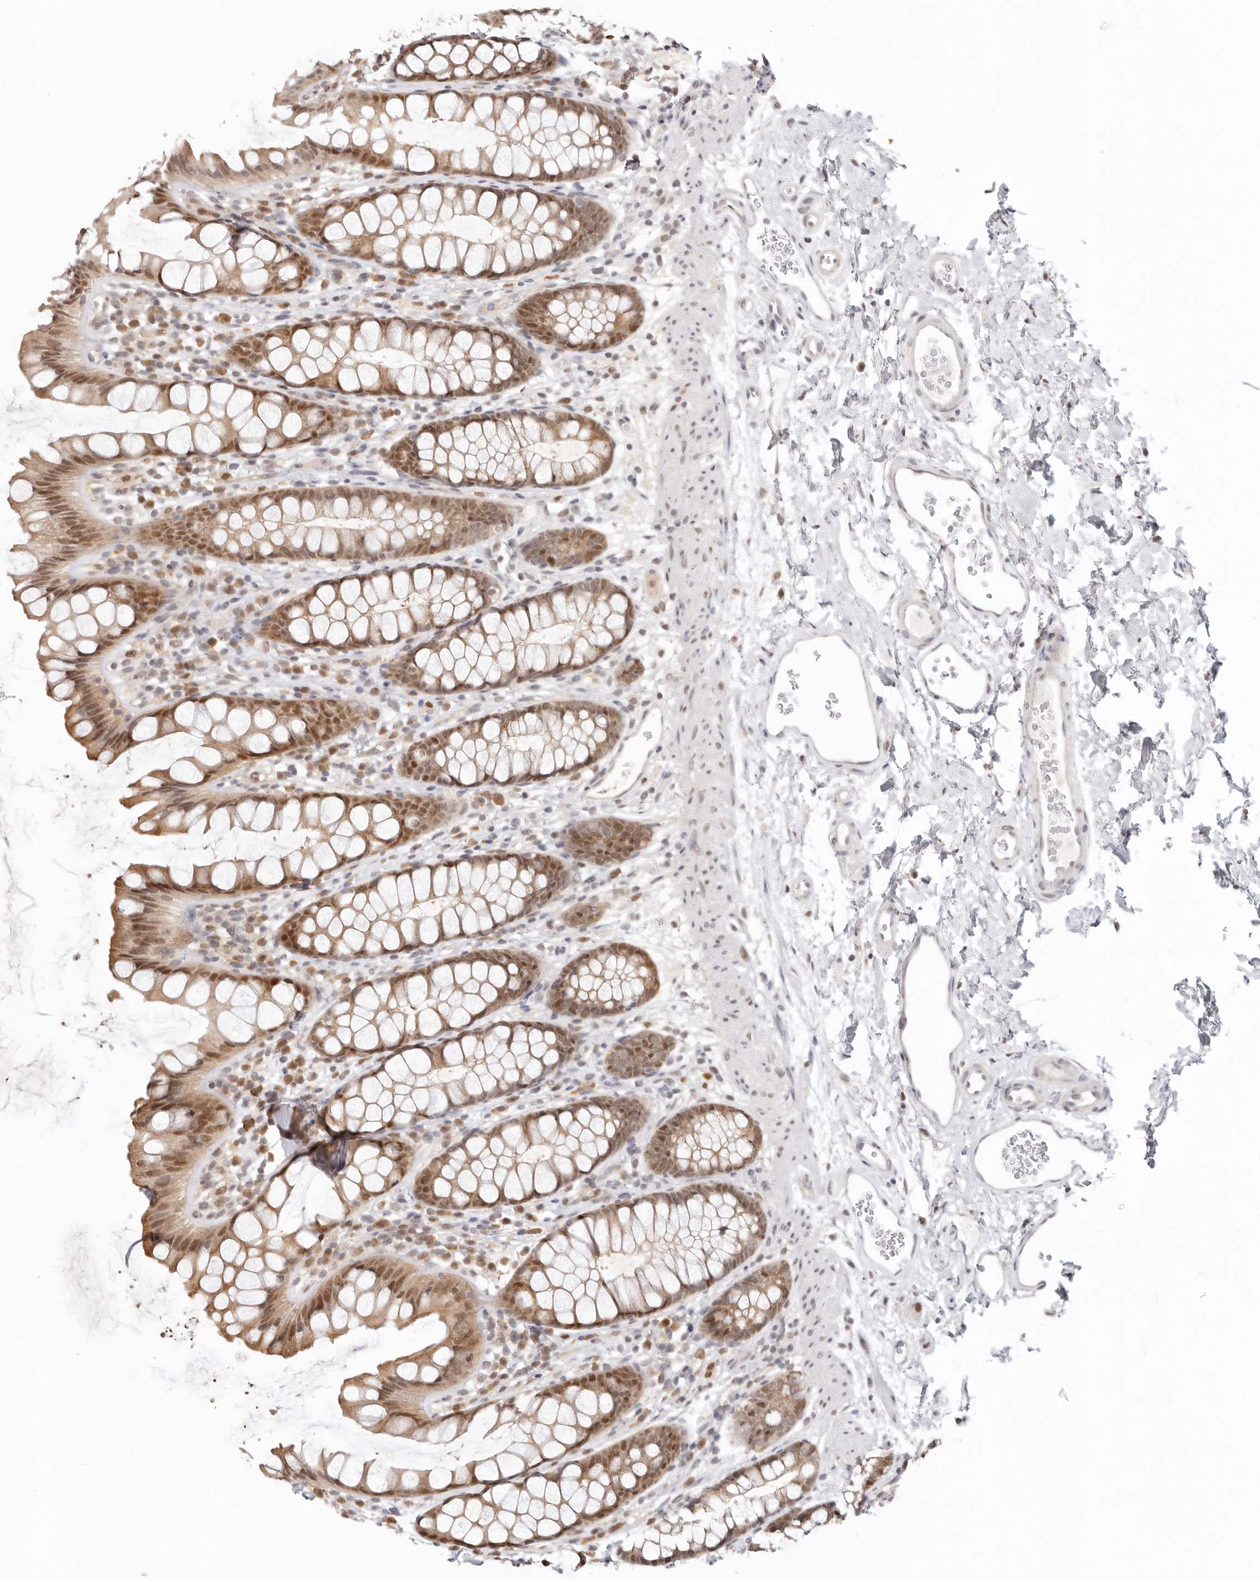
{"staining": {"intensity": "moderate", "quantity": ">75%", "location": "cytoplasmic/membranous,nuclear"}, "tissue": "rectum", "cell_type": "Glandular cells", "image_type": "normal", "snomed": [{"axis": "morphology", "description": "Normal tissue, NOS"}, {"axis": "topography", "description": "Rectum"}], "caption": "Immunohistochemical staining of normal human rectum reveals moderate cytoplasmic/membranous,nuclear protein staining in about >75% of glandular cells.", "gene": "LARP7", "patient": {"sex": "female", "age": 65}}